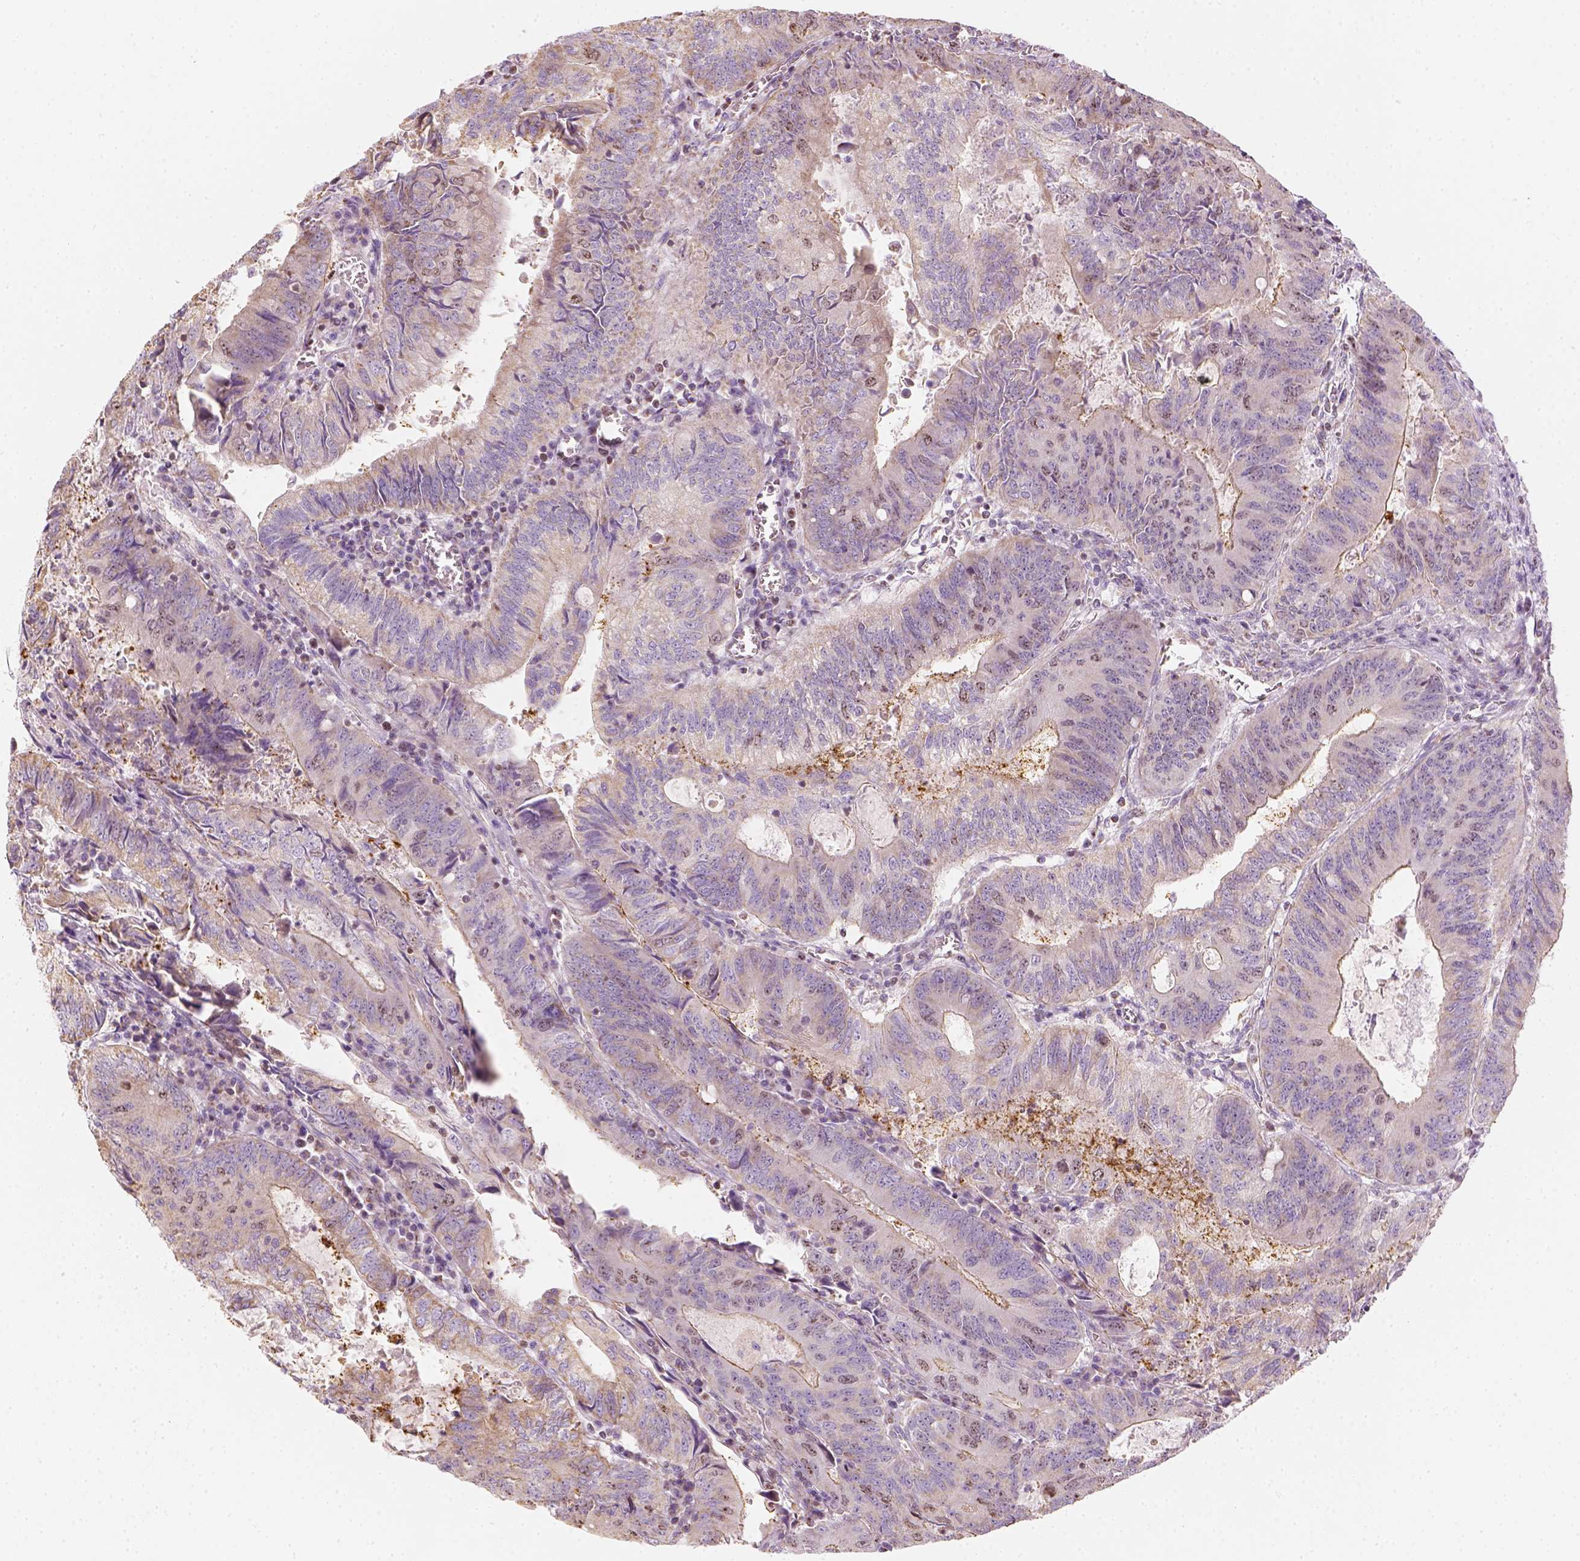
{"staining": {"intensity": "weak", "quantity": "<25%", "location": "cytoplasmic/membranous"}, "tissue": "colorectal cancer", "cell_type": "Tumor cells", "image_type": "cancer", "snomed": [{"axis": "morphology", "description": "Adenocarcinoma, NOS"}, {"axis": "topography", "description": "Colon"}], "caption": "A high-resolution image shows immunohistochemistry (IHC) staining of colorectal adenocarcinoma, which exhibits no significant positivity in tumor cells. (DAB immunohistochemistry with hematoxylin counter stain).", "gene": "LCA5", "patient": {"sex": "male", "age": 67}}